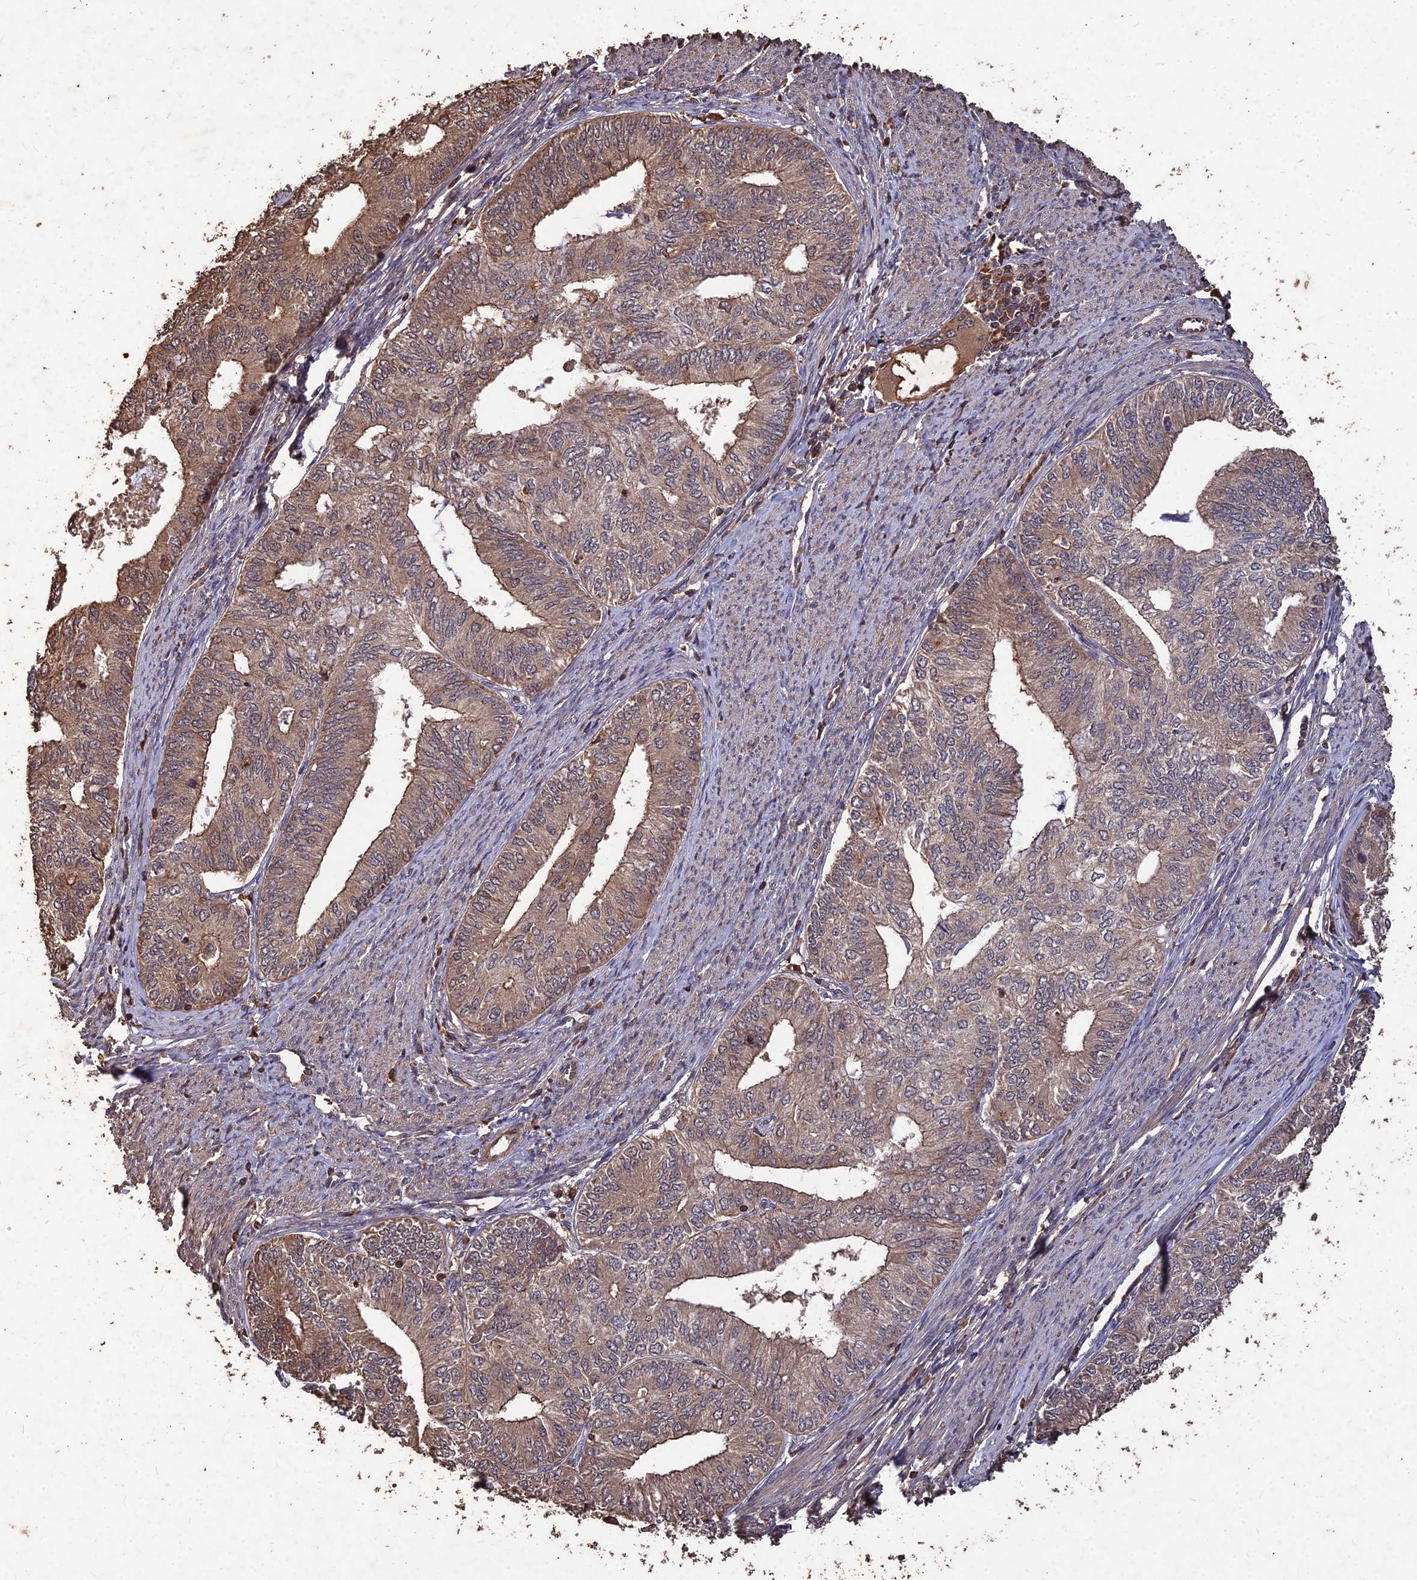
{"staining": {"intensity": "moderate", "quantity": ">75%", "location": "cytoplasmic/membranous,nuclear"}, "tissue": "endometrial cancer", "cell_type": "Tumor cells", "image_type": "cancer", "snomed": [{"axis": "morphology", "description": "Adenocarcinoma, NOS"}, {"axis": "topography", "description": "Endometrium"}], "caption": "Brown immunohistochemical staining in endometrial cancer displays moderate cytoplasmic/membranous and nuclear positivity in approximately >75% of tumor cells.", "gene": "SYMPK", "patient": {"sex": "female", "age": 68}}